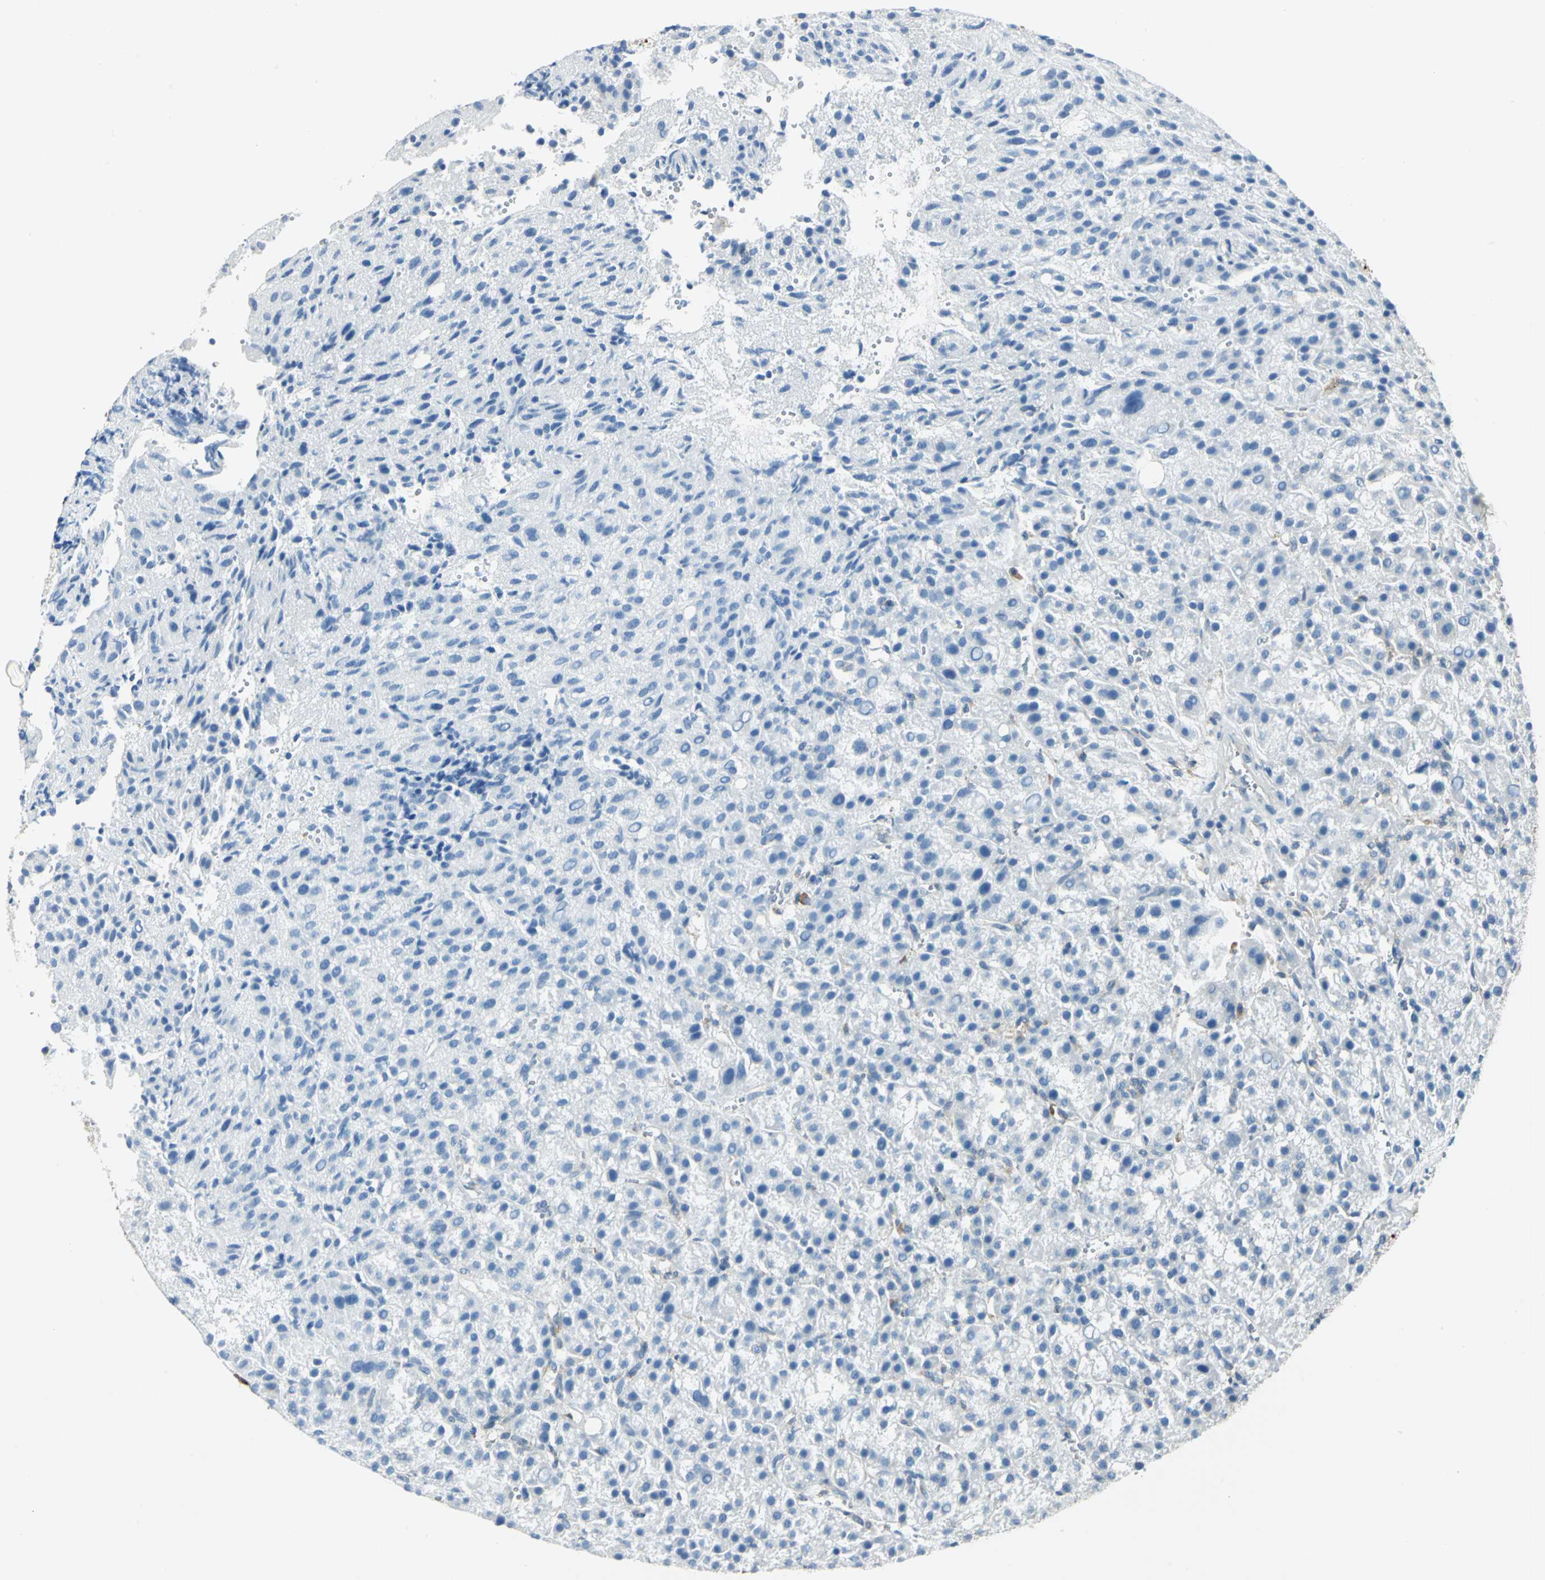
{"staining": {"intensity": "negative", "quantity": "none", "location": "none"}, "tissue": "liver cancer", "cell_type": "Tumor cells", "image_type": "cancer", "snomed": [{"axis": "morphology", "description": "Carcinoma, Hepatocellular, NOS"}, {"axis": "topography", "description": "Liver"}], "caption": "This is an immunohistochemistry (IHC) histopathology image of human liver hepatocellular carcinoma. There is no staining in tumor cells.", "gene": "ALDOA", "patient": {"sex": "female", "age": 58}}